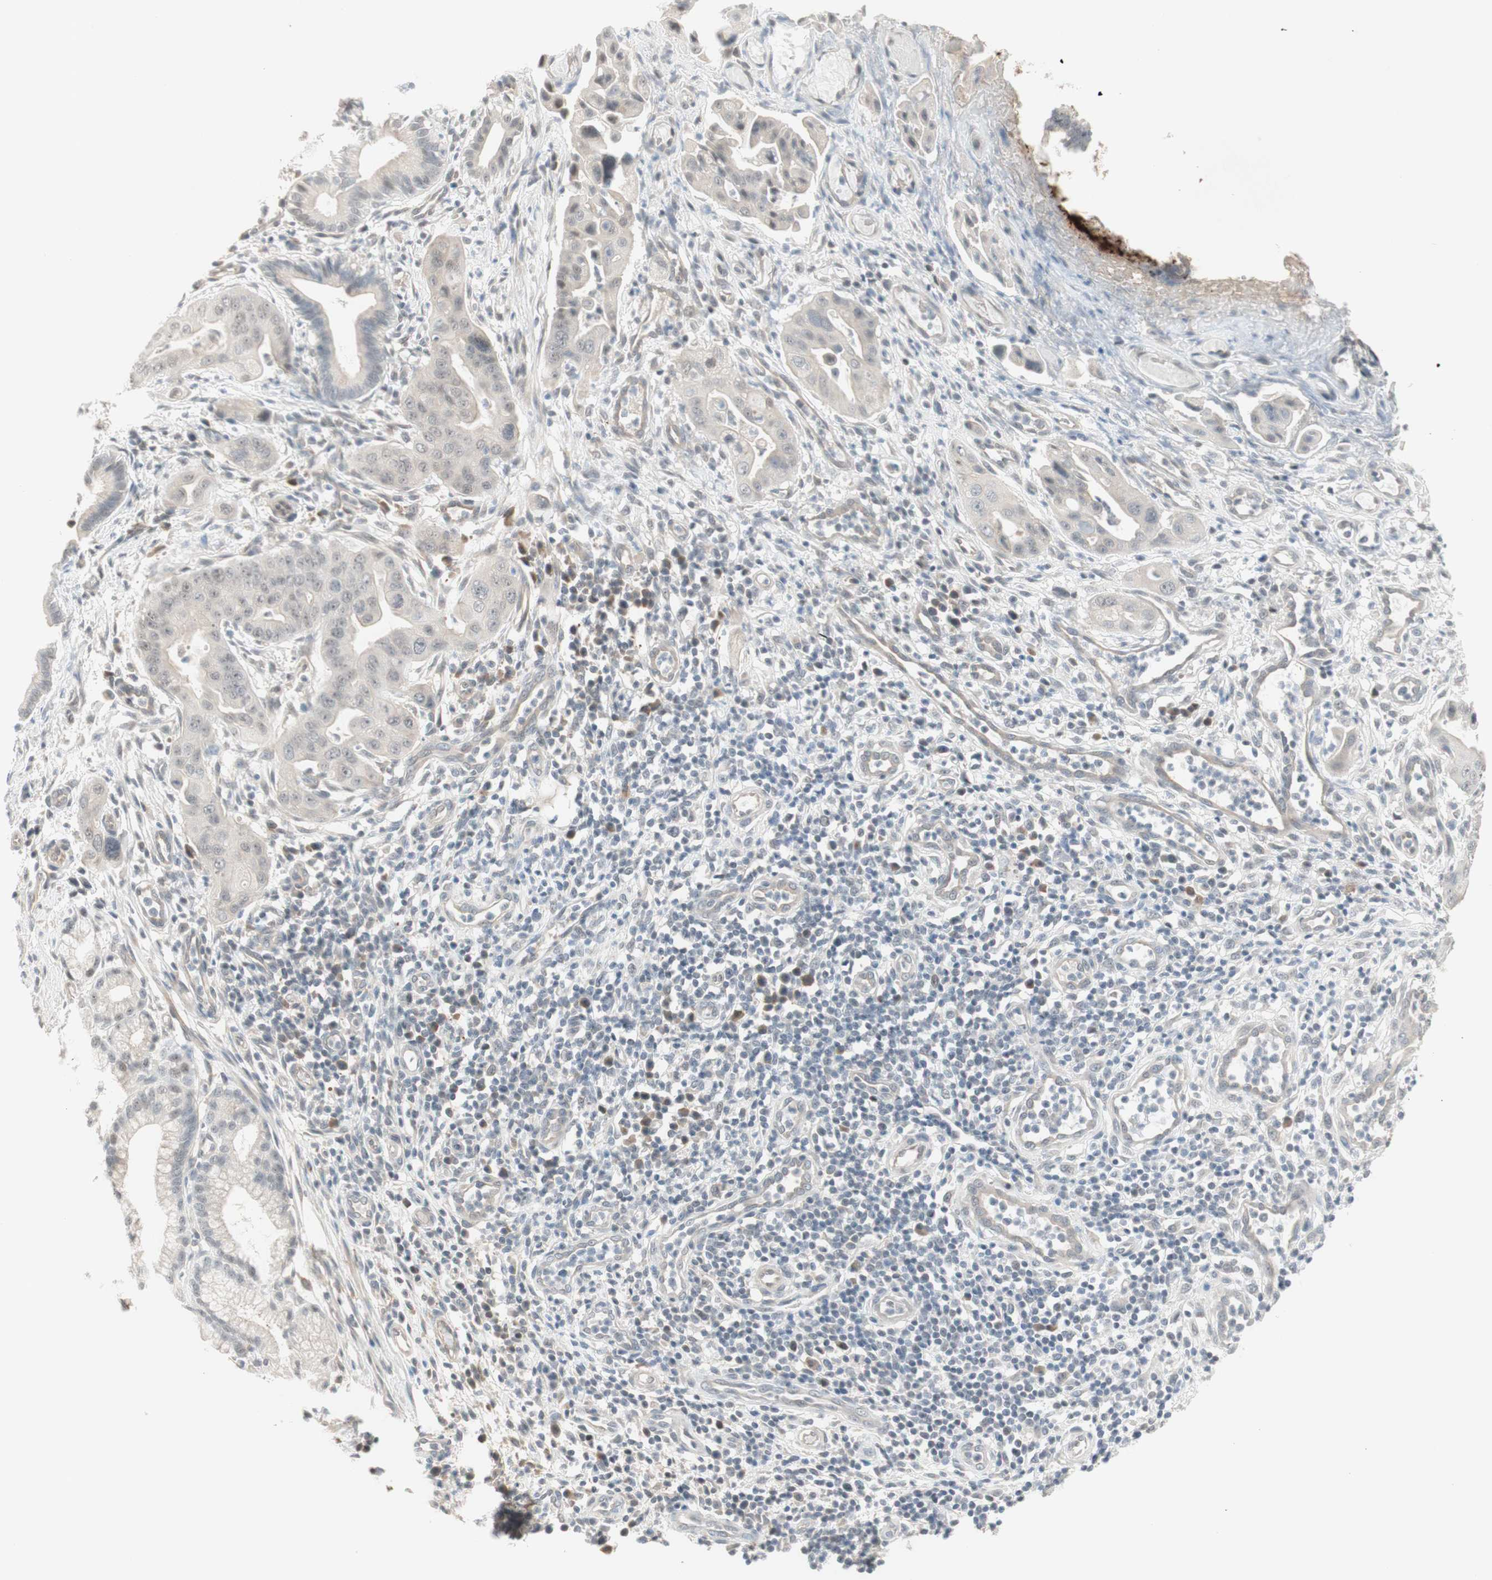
{"staining": {"intensity": "weak", "quantity": "<25%", "location": "nuclear"}, "tissue": "pancreatic cancer", "cell_type": "Tumor cells", "image_type": "cancer", "snomed": [{"axis": "morphology", "description": "Adenocarcinoma, NOS"}, {"axis": "topography", "description": "Pancreas"}], "caption": "Immunohistochemistry (IHC) photomicrograph of neoplastic tissue: pancreatic cancer stained with DAB (3,3'-diaminobenzidine) demonstrates no significant protein expression in tumor cells.", "gene": "PLCD4", "patient": {"sex": "female", "age": 75}}